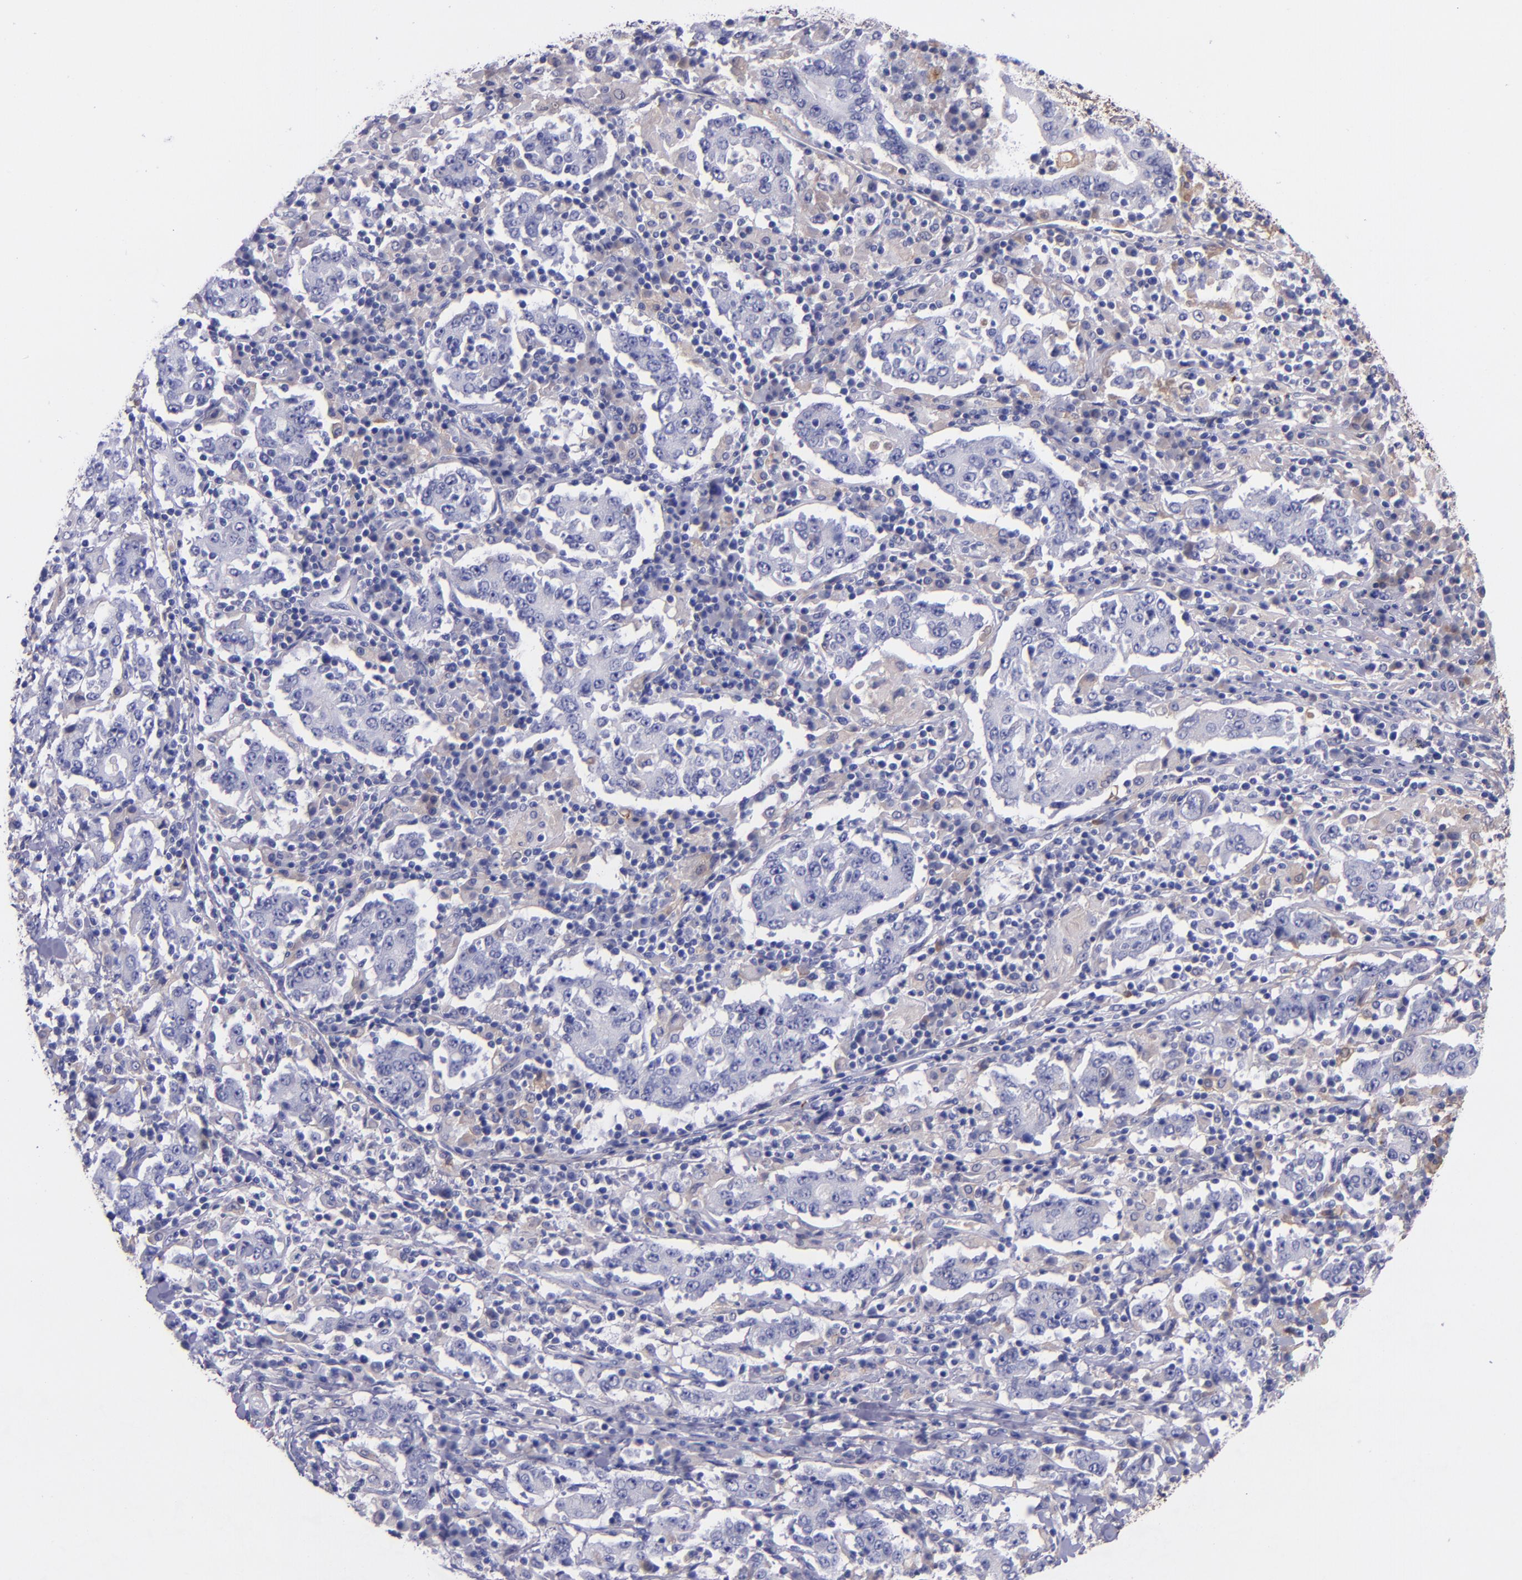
{"staining": {"intensity": "negative", "quantity": "none", "location": "none"}, "tissue": "stomach cancer", "cell_type": "Tumor cells", "image_type": "cancer", "snomed": [{"axis": "morphology", "description": "Normal tissue, NOS"}, {"axis": "morphology", "description": "Adenocarcinoma, NOS"}, {"axis": "topography", "description": "Stomach, upper"}, {"axis": "topography", "description": "Stomach"}], "caption": "This is an IHC micrograph of stomach cancer. There is no expression in tumor cells.", "gene": "IVL", "patient": {"sex": "male", "age": 59}}